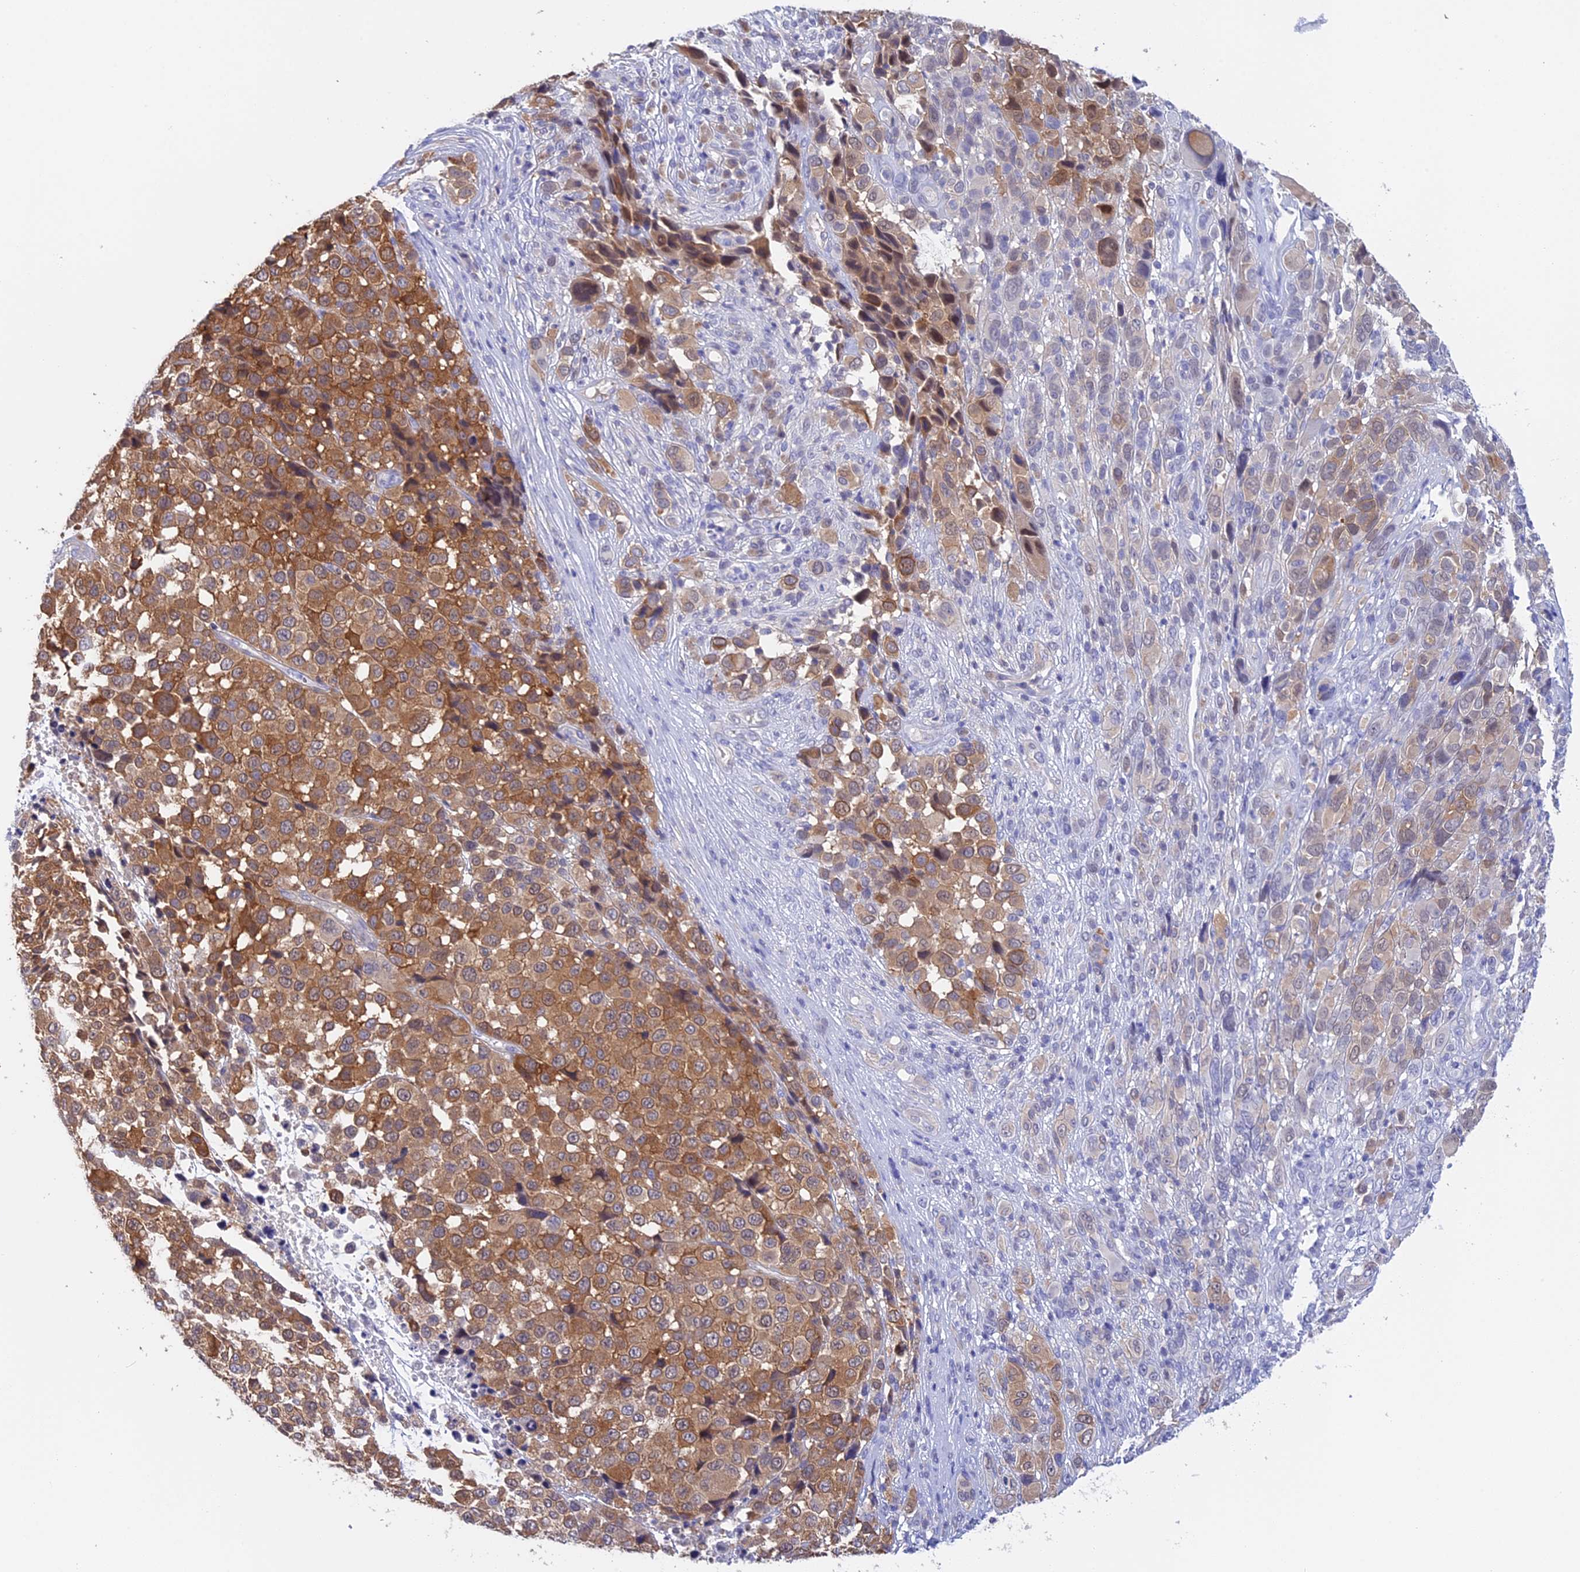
{"staining": {"intensity": "moderate", "quantity": ">75%", "location": "cytoplasmic/membranous,nuclear"}, "tissue": "melanoma", "cell_type": "Tumor cells", "image_type": "cancer", "snomed": [{"axis": "morphology", "description": "Malignant melanoma, NOS"}, {"axis": "topography", "description": "Skin of trunk"}], "caption": "Protein analysis of melanoma tissue reveals moderate cytoplasmic/membranous and nuclear positivity in approximately >75% of tumor cells.", "gene": "STUB1", "patient": {"sex": "male", "age": 71}}